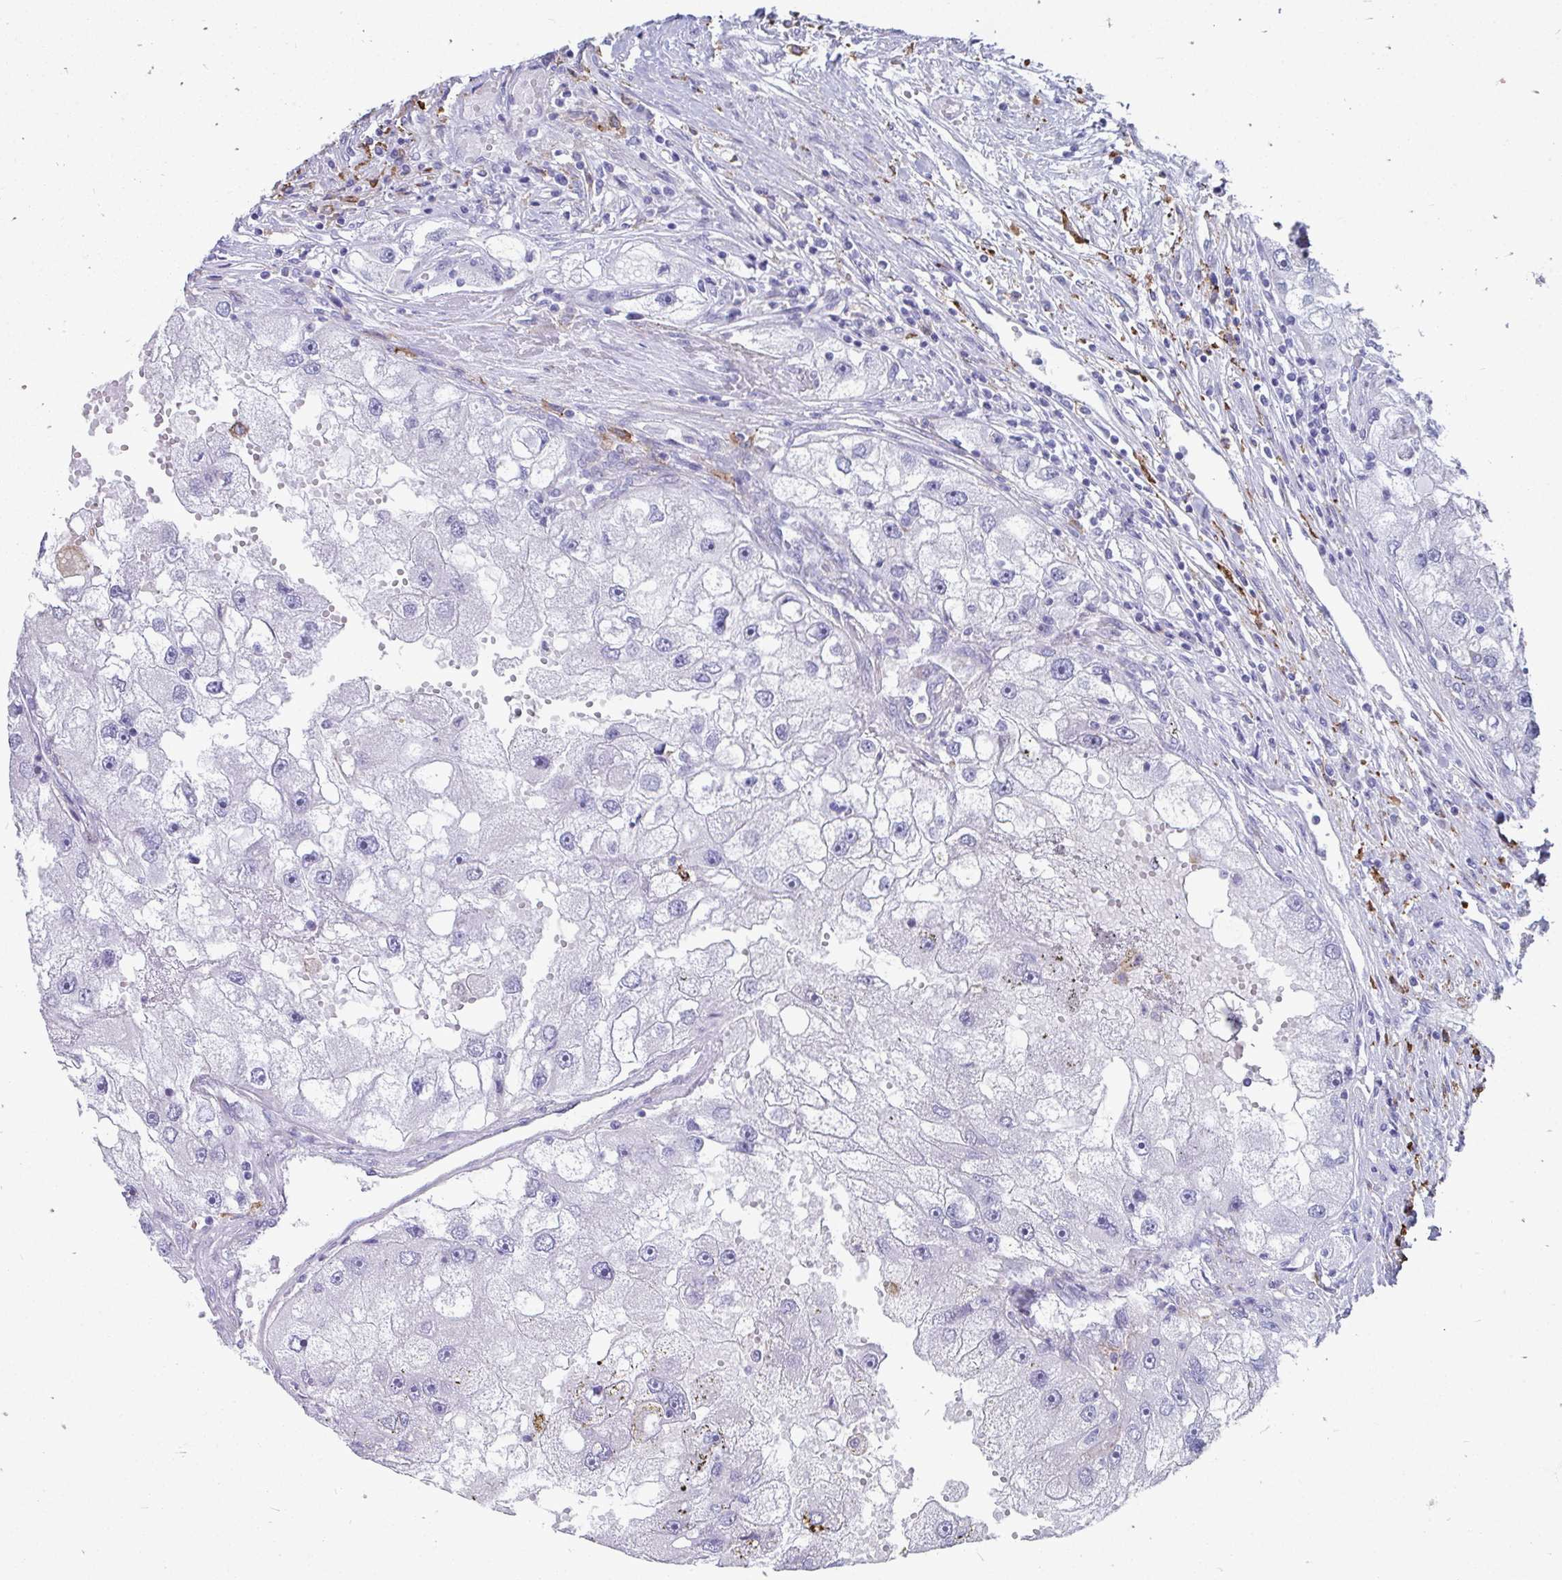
{"staining": {"intensity": "negative", "quantity": "none", "location": "none"}, "tissue": "renal cancer", "cell_type": "Tumor cells", "image_type": "cancer", "snomed": [{"axis": "morphology", "description": "Adenocarcinoma, NOS"}, {"axis": "topography", "description": "Kidney"}], "caption": "High power microscopy photomicrograph of an immunohistochemistry (IHC) image of adenocarcinoma (renal), revealing no significant expression in tumor cells. The staining was performed using DAB to visualize the protein expression in brown, while the nuclei were stained in blue with hematoxylin (Magnification: 20x).", "gene": "CD163", "patient": {"sex": "male", "age": 63}}